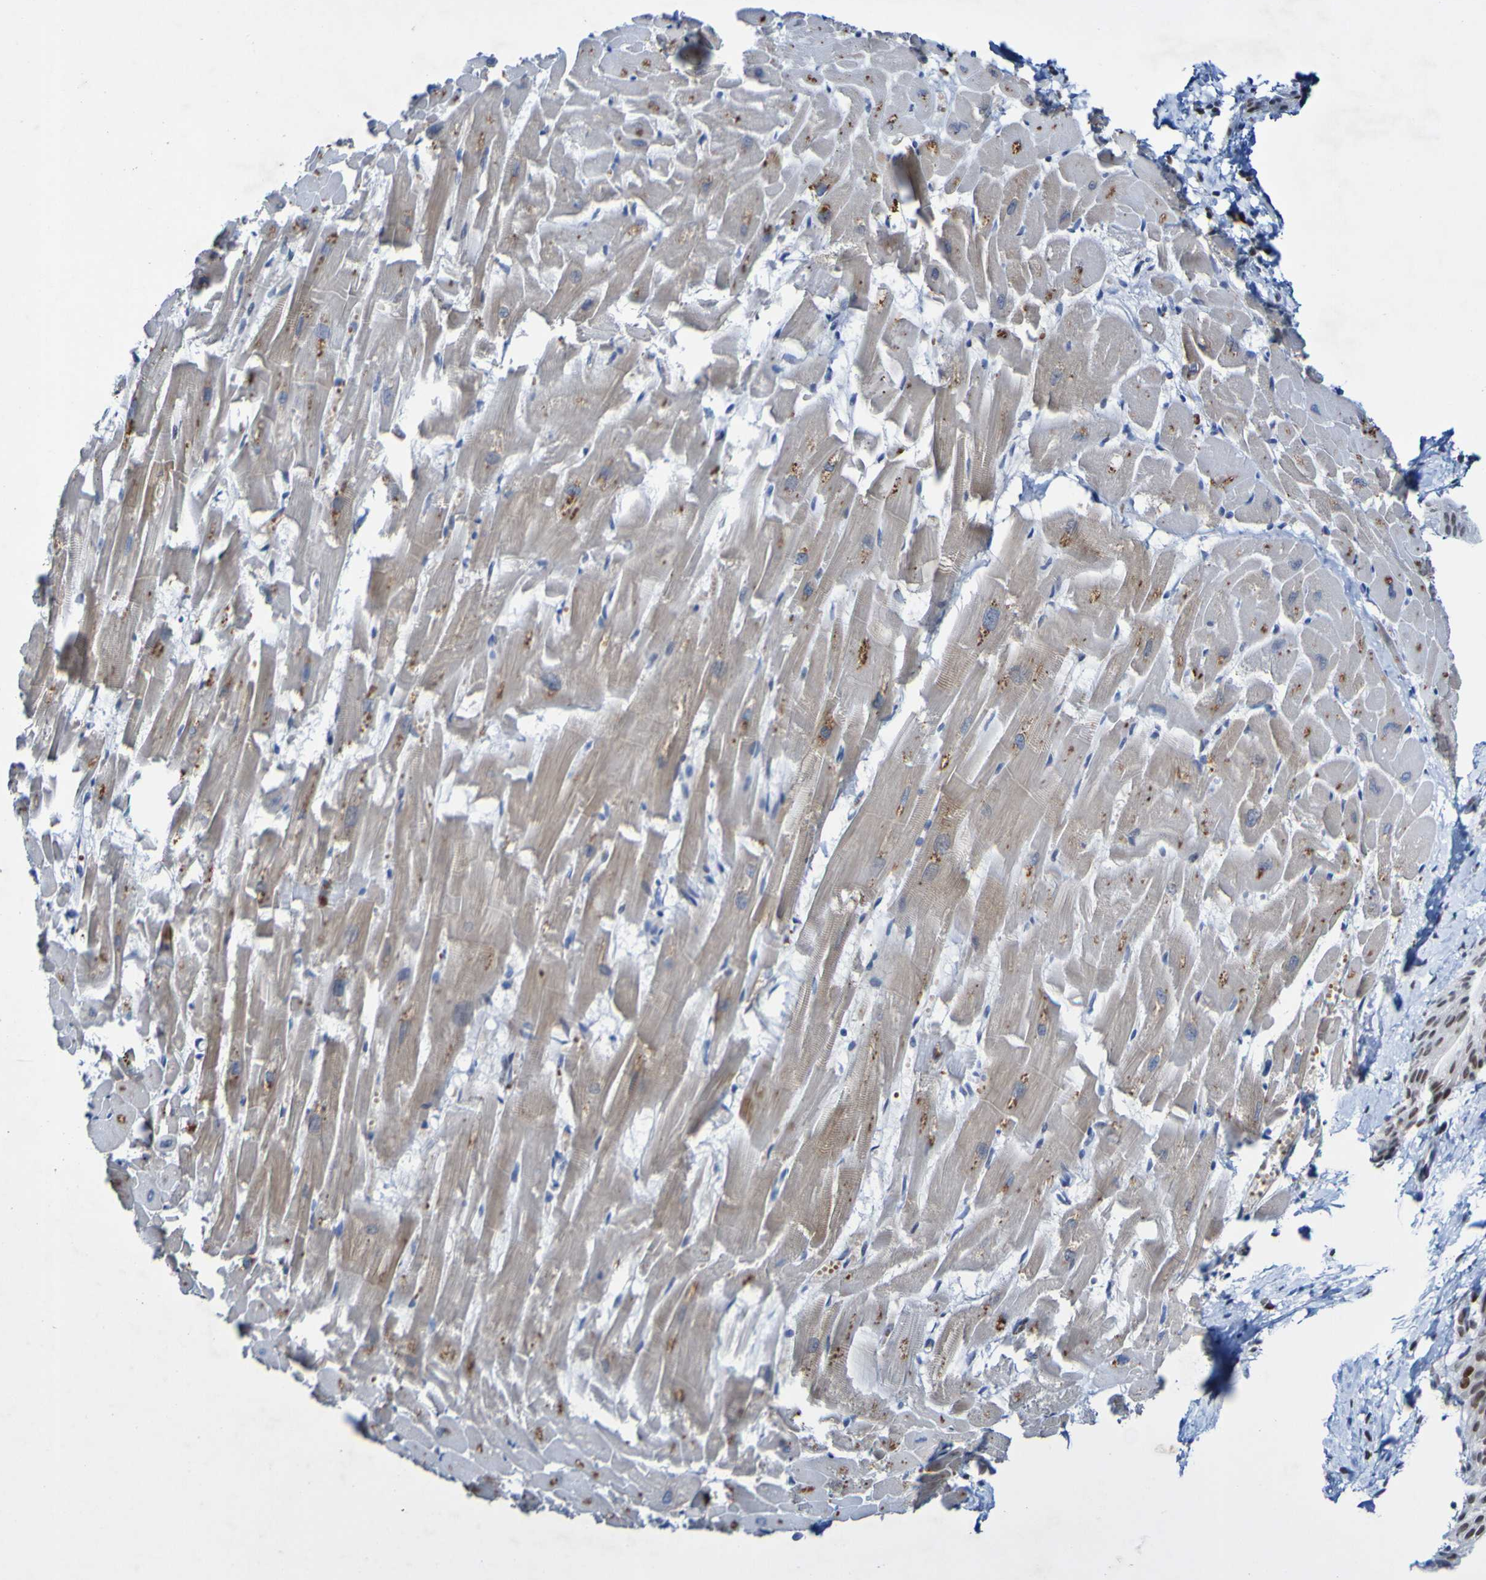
{"staining": {"intensity": "moderate", "quantity": "25%-75%", "location": "cytoplasmic/membranous"}, "tissue": "heart muscle", "cell_type": "Cardiomyocytes", "image_type": "normal", "snomed": [{"axis": "morphology", "description": "Normal tissue, NOS"}, {"axis": "topography", "description": "Heart"}], "caption": "Protein staining of benign heart muscle exhibits moderate cytoplasmic/membranous expression in about 25%-75% of cardiomyocytes. (IHC, brightfield microscopy, high magnification).", "gene": "PCGF1", "patient": {"sex": "female", "age": 19}}